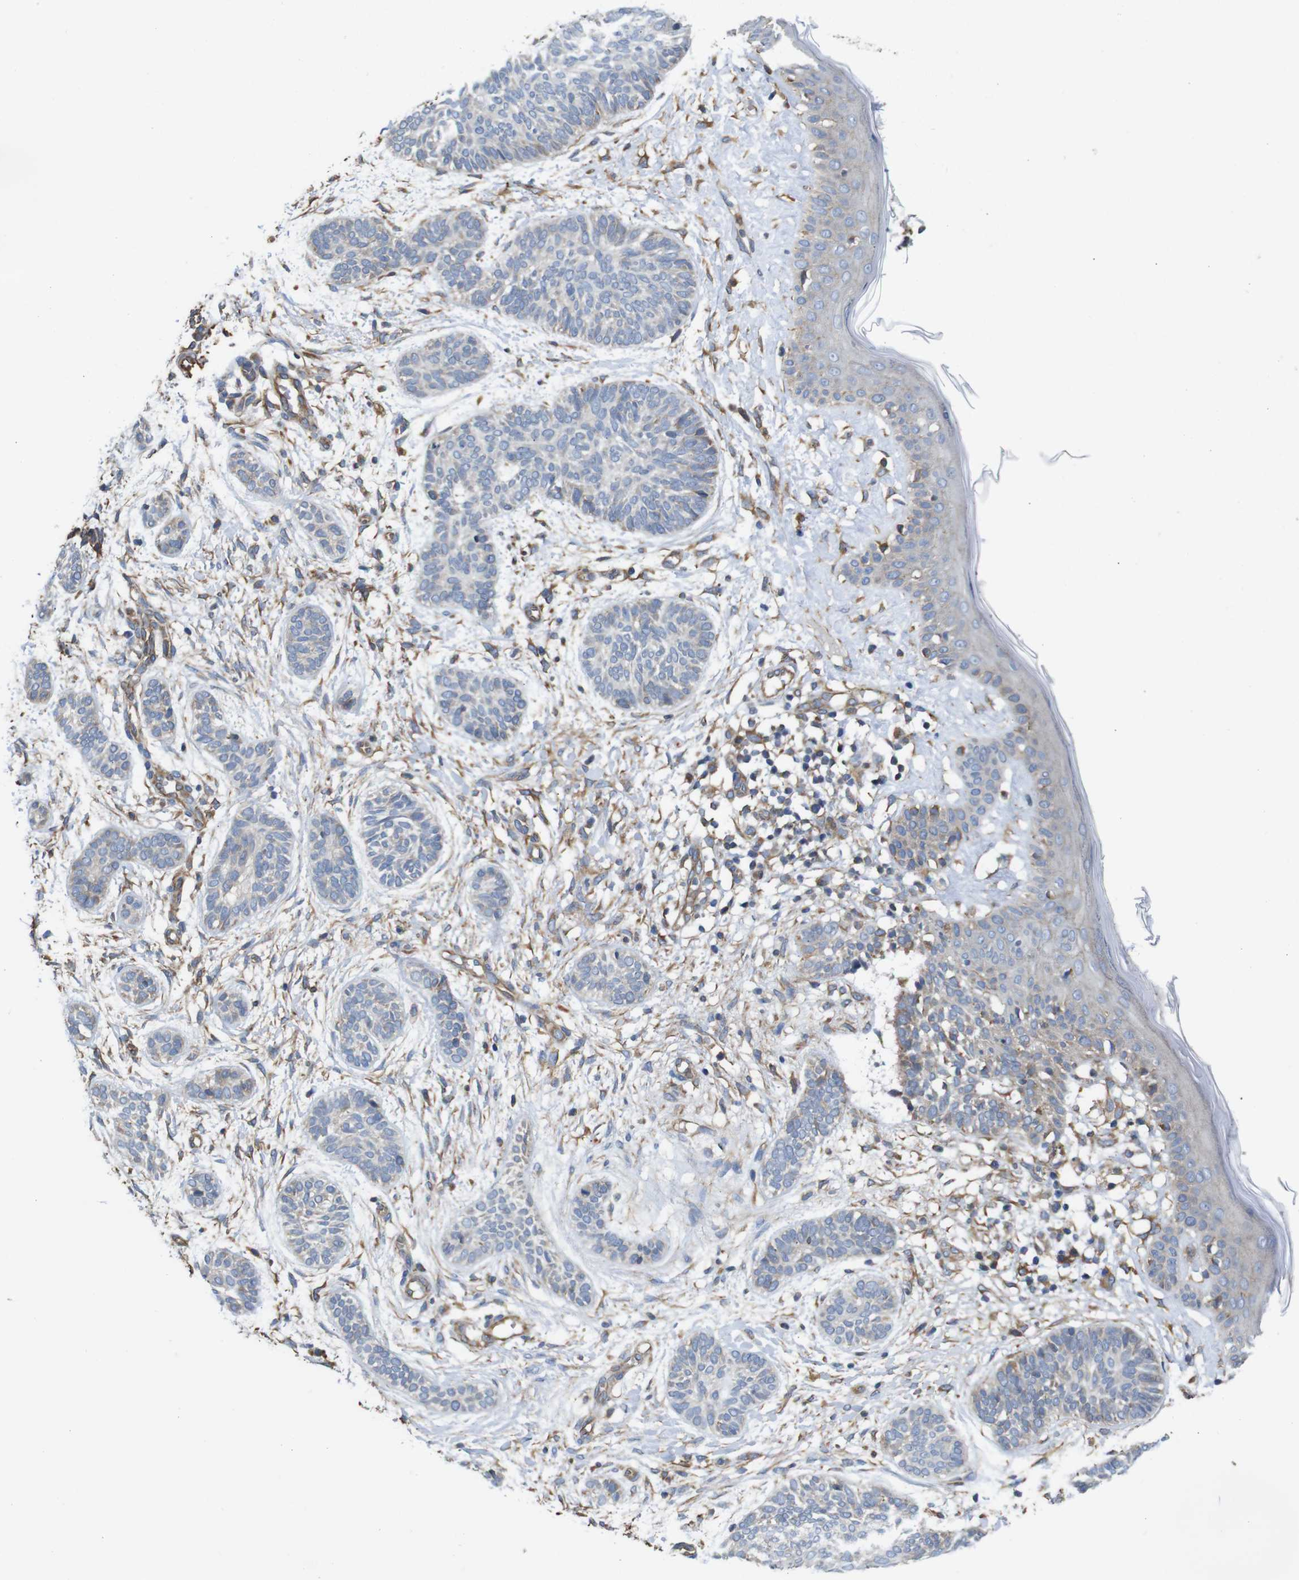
{"staining": {"intensity": "negative", "quantity": "none", "location": "none"}, "tissue": "skin cancer", "cell_type": "Tumor cells", "image_type": "cancer", "snomed": [{"axis": "morphology", "description": "Normal tissue, NOS"}, {"axis": "morphology", "description": "Basal cell carcinoma"}, {"axis": "topography", "description": "Skin"}], "caption": "The photomicrograph reveals no significant expression in tumor cells of basal cell carcinoma (skin). The staining is performed using DAB brown chromogen with nuclei counter-stained in using hematoxylin.", "gene": "POMK", "patient": {"sex": "male", "age": 63}}